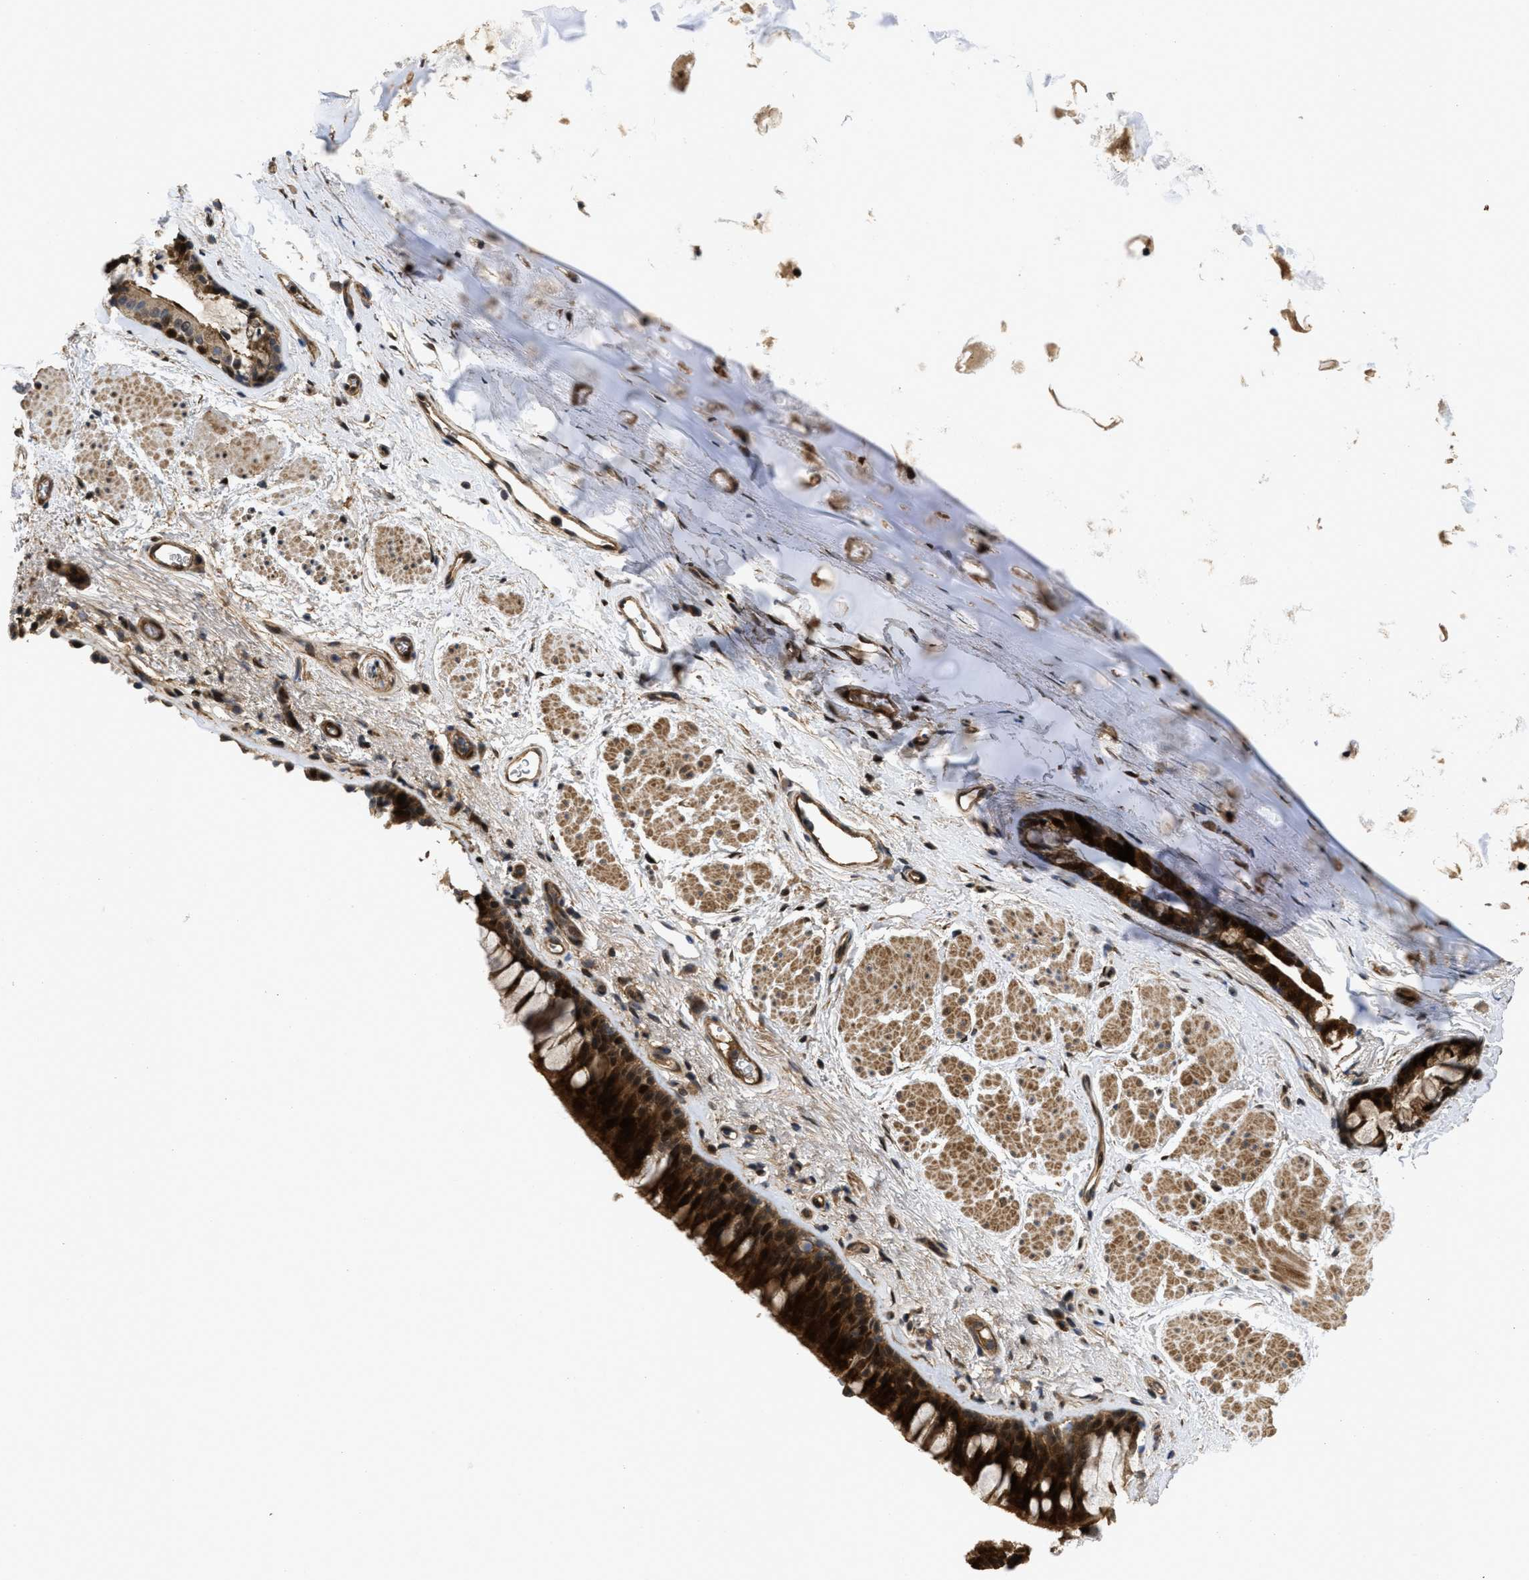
{"staining": {"intensity": "strong", "quantity": ">75%", "location": "cytoplasmic/membranous,nuclear"}, "tissue": "bronchus", "cell_type": "Respiratory epithelial cells", "image_type": "normal", "snomed": [{"axis": "morphology", "description": "Normal tissue, NOS"}, {"axis": "topography", "description": "Cartilage tissue"}, {"axis": "topography", "description": "Bronchus"}], "caption": "Normal bronchus demonstrates strong cytoplasmic/membranous,nuclear staining in about >75% of respiratory epithelial cells.", "gene": "CBR3", "patient": {"sex": "female", "age": 53}}